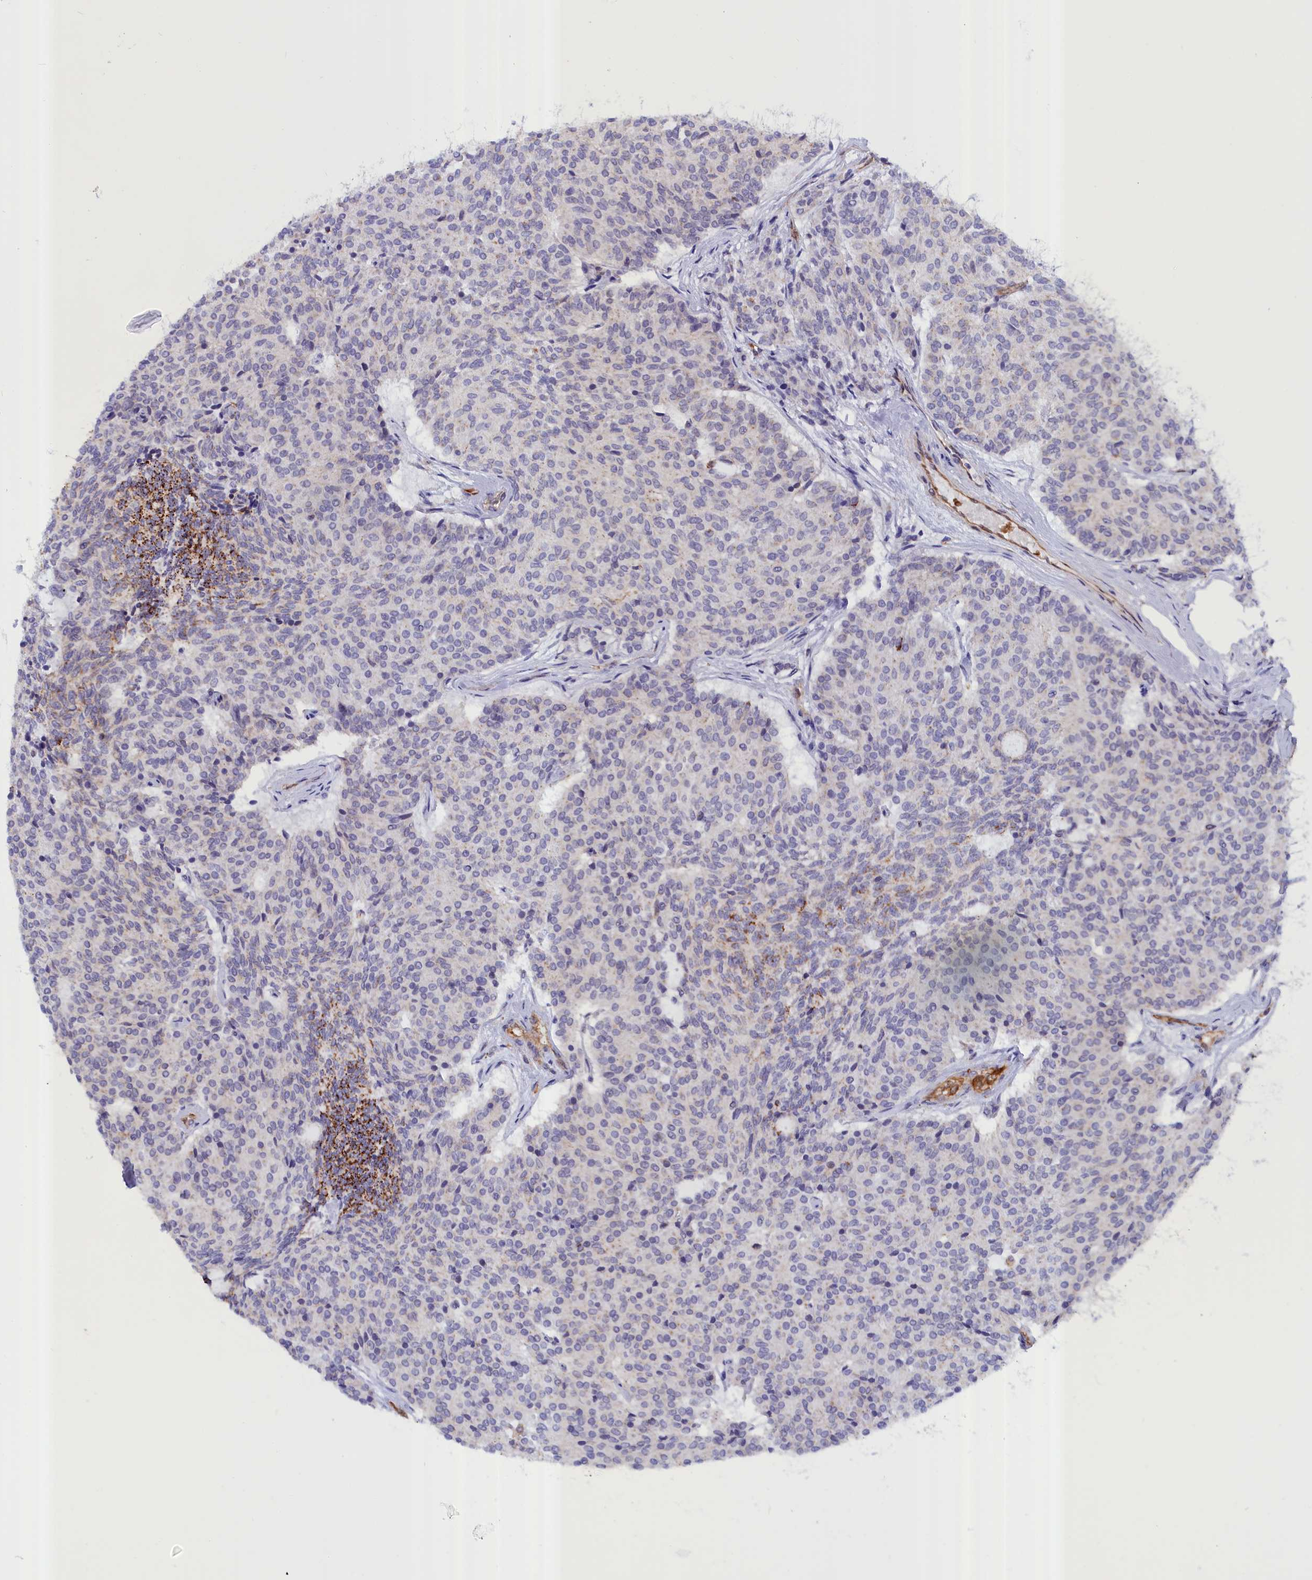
{"staining": {"intensity": "negative", "quantity": "none", "location": "none"}, "tissue": "carcinoid", "cell_type": "Tumor cells", "image_type": "cancer", "snomed": [{"axis": "morphology", "description": "Carcinoid, malignant, NOS"}, {"axis": "topography", "description": "Pancreas"}], "caption": "Immunohistochemistry image of carcinoid (malignant) stained for a protein (brown), which reveals no positivity in tumor cells. (DAB immunohistochemistry (IHC), high magnification).", "gene": "ABCC12", "patient": {"sex": "female", "age": 54}}